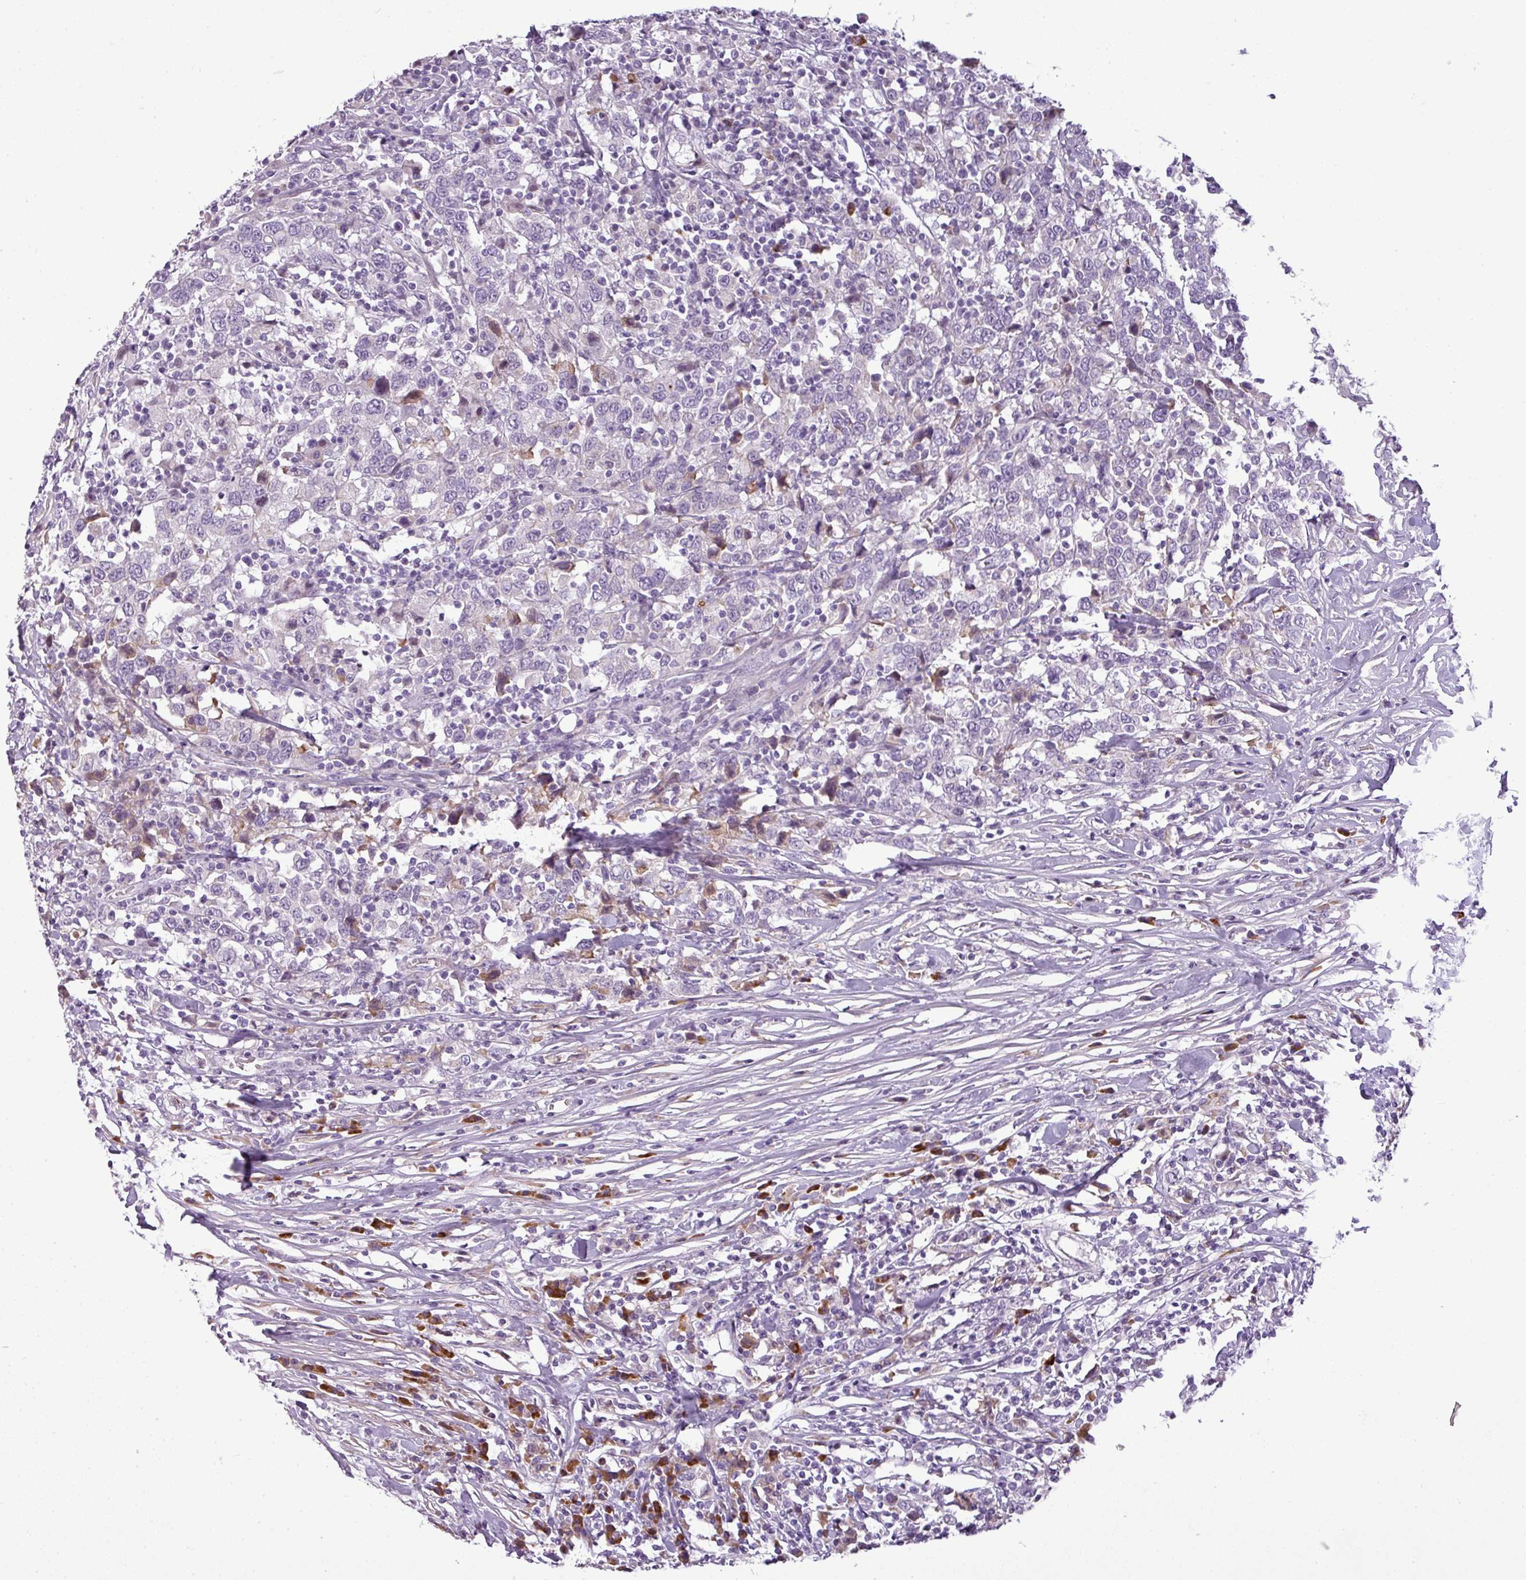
{"staining": {"intensity": "negative", "quantity": "none", "location": "none"}, "tissue": "urothelial cancer", "cell_type": "Tumor cells", "image_type": "cancer", "snomed": [{"axis": "morphology", "description": "Urothelial carcinoma, High grade"}, {"axis": "topography", "description": "Urinary bladder"}], "caption": "The IHC micrograph has no significant positivity in tumor cells of high-grade urothelial carcinoma tissue.", "gene": "C4B", "patient": {"sex": "male", "age": 61}}